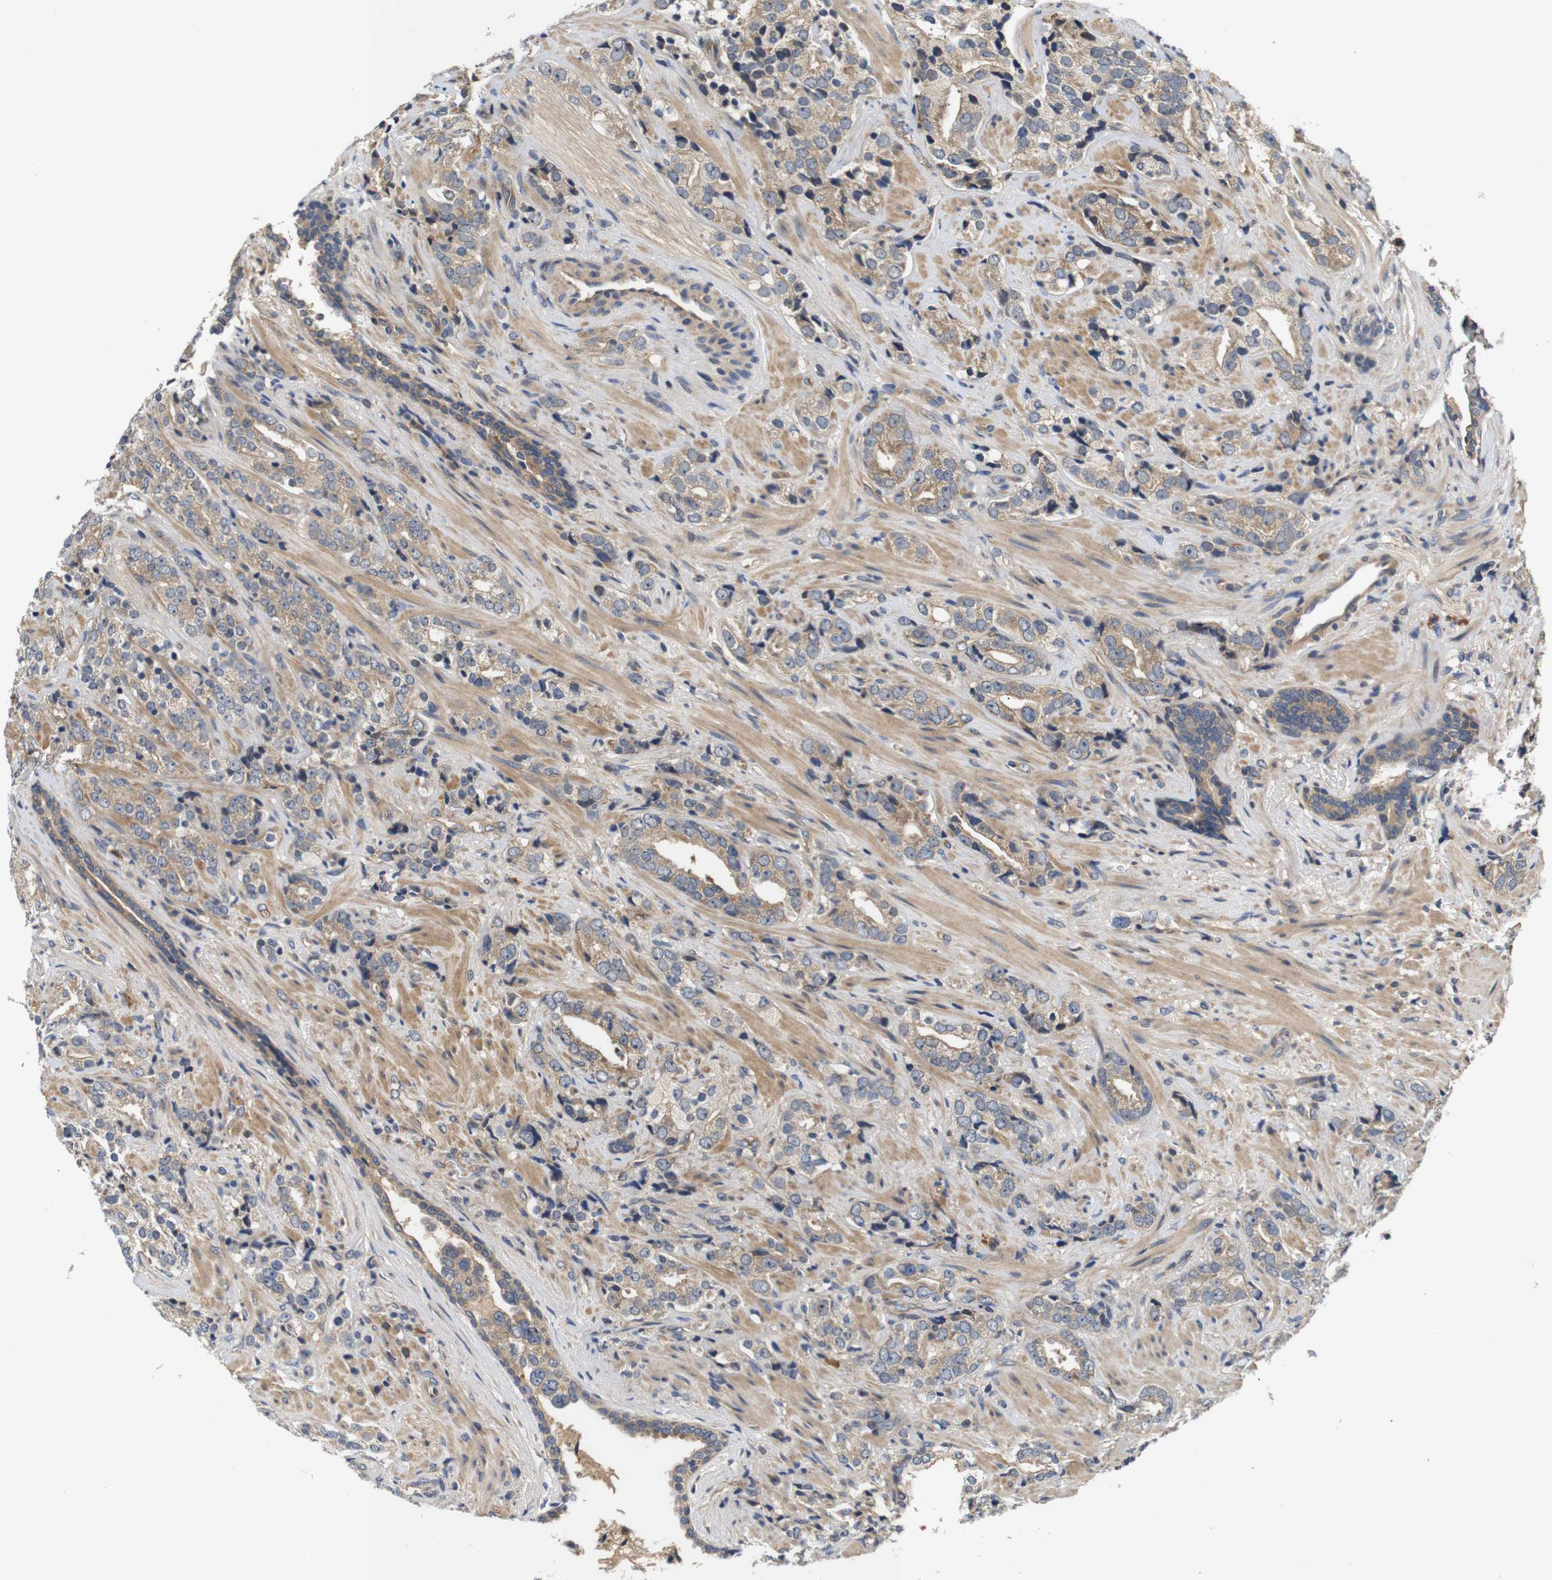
{"staining": {"intensity": "moderate", "quantity": ">75%", "location": "cytoplasmic/membranous"}, "tissue": "prostate cancer", "cell_type": "Tumor cells", "image_type": "cancer", "snomed": [{"axis": "morphology", "description": "Adenocarcinoma, High grade"}, {"axis": "topography", "description": "Prostate"}], "caption": "The photomicrograph exhibits a brown stain indicating the presence of a protein in the cytoplasmic/membranous of tumor cells in prostate high-grade adenocarcinoma.", "gene": "RIPK1", "patient": {"sex": "male", "age": 71}}